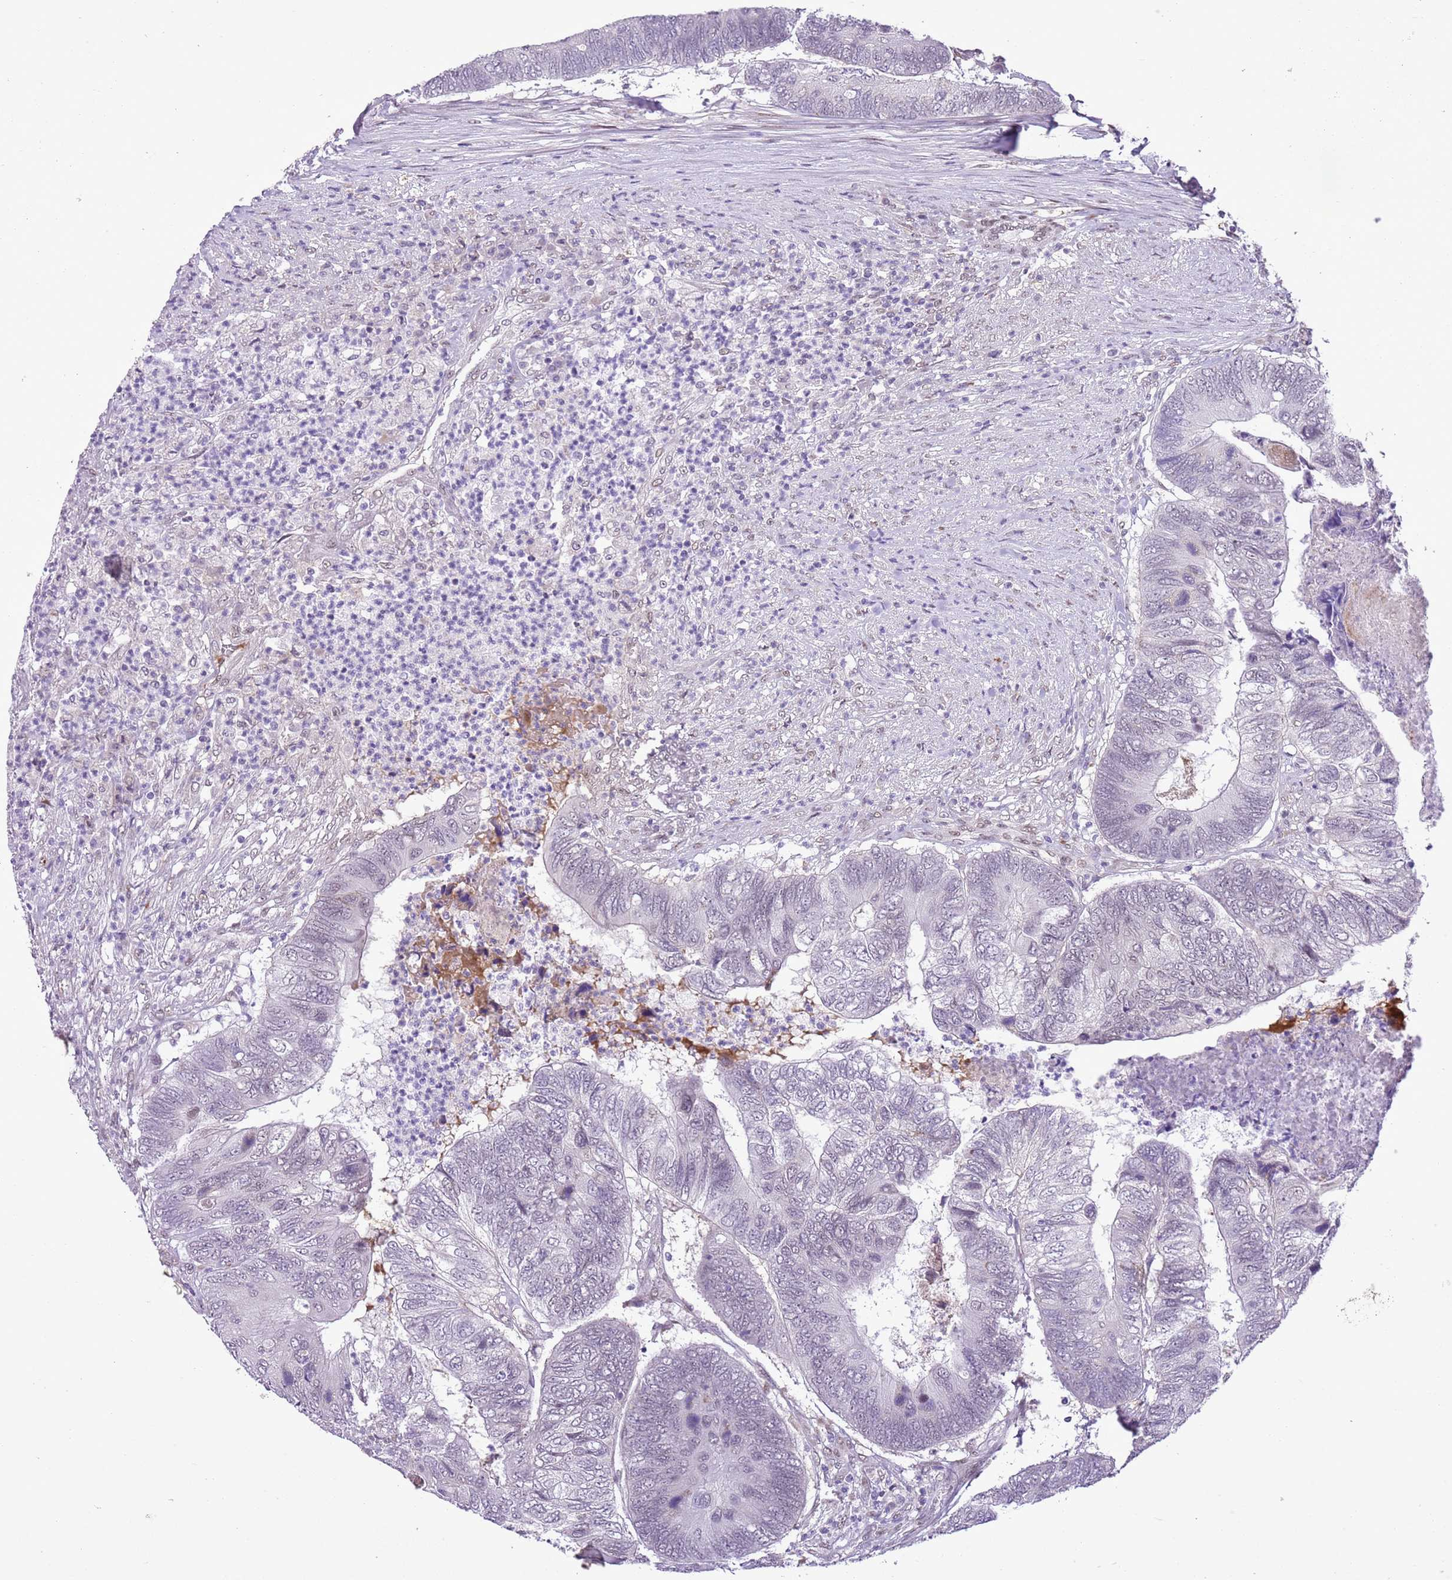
{"staining": {"intensity": "negative", "quantity": "none", "location": "none"}, "tissue": "colorectal cancer", "cell_type": "Tumor cells", "image_type": "cancer", "snomed": [{"axis": "morphology", "description": "Adenocarcinoma, NOS"}, {"axis": "topography", "description": "Colon"}], "caption": "A high-resolution micrograph shows IHC staining of colorectal cancer, which displays no significant staining in tumor cells.", "gene": "NACC2", "patient": {"sex": "female", "age": 67}}